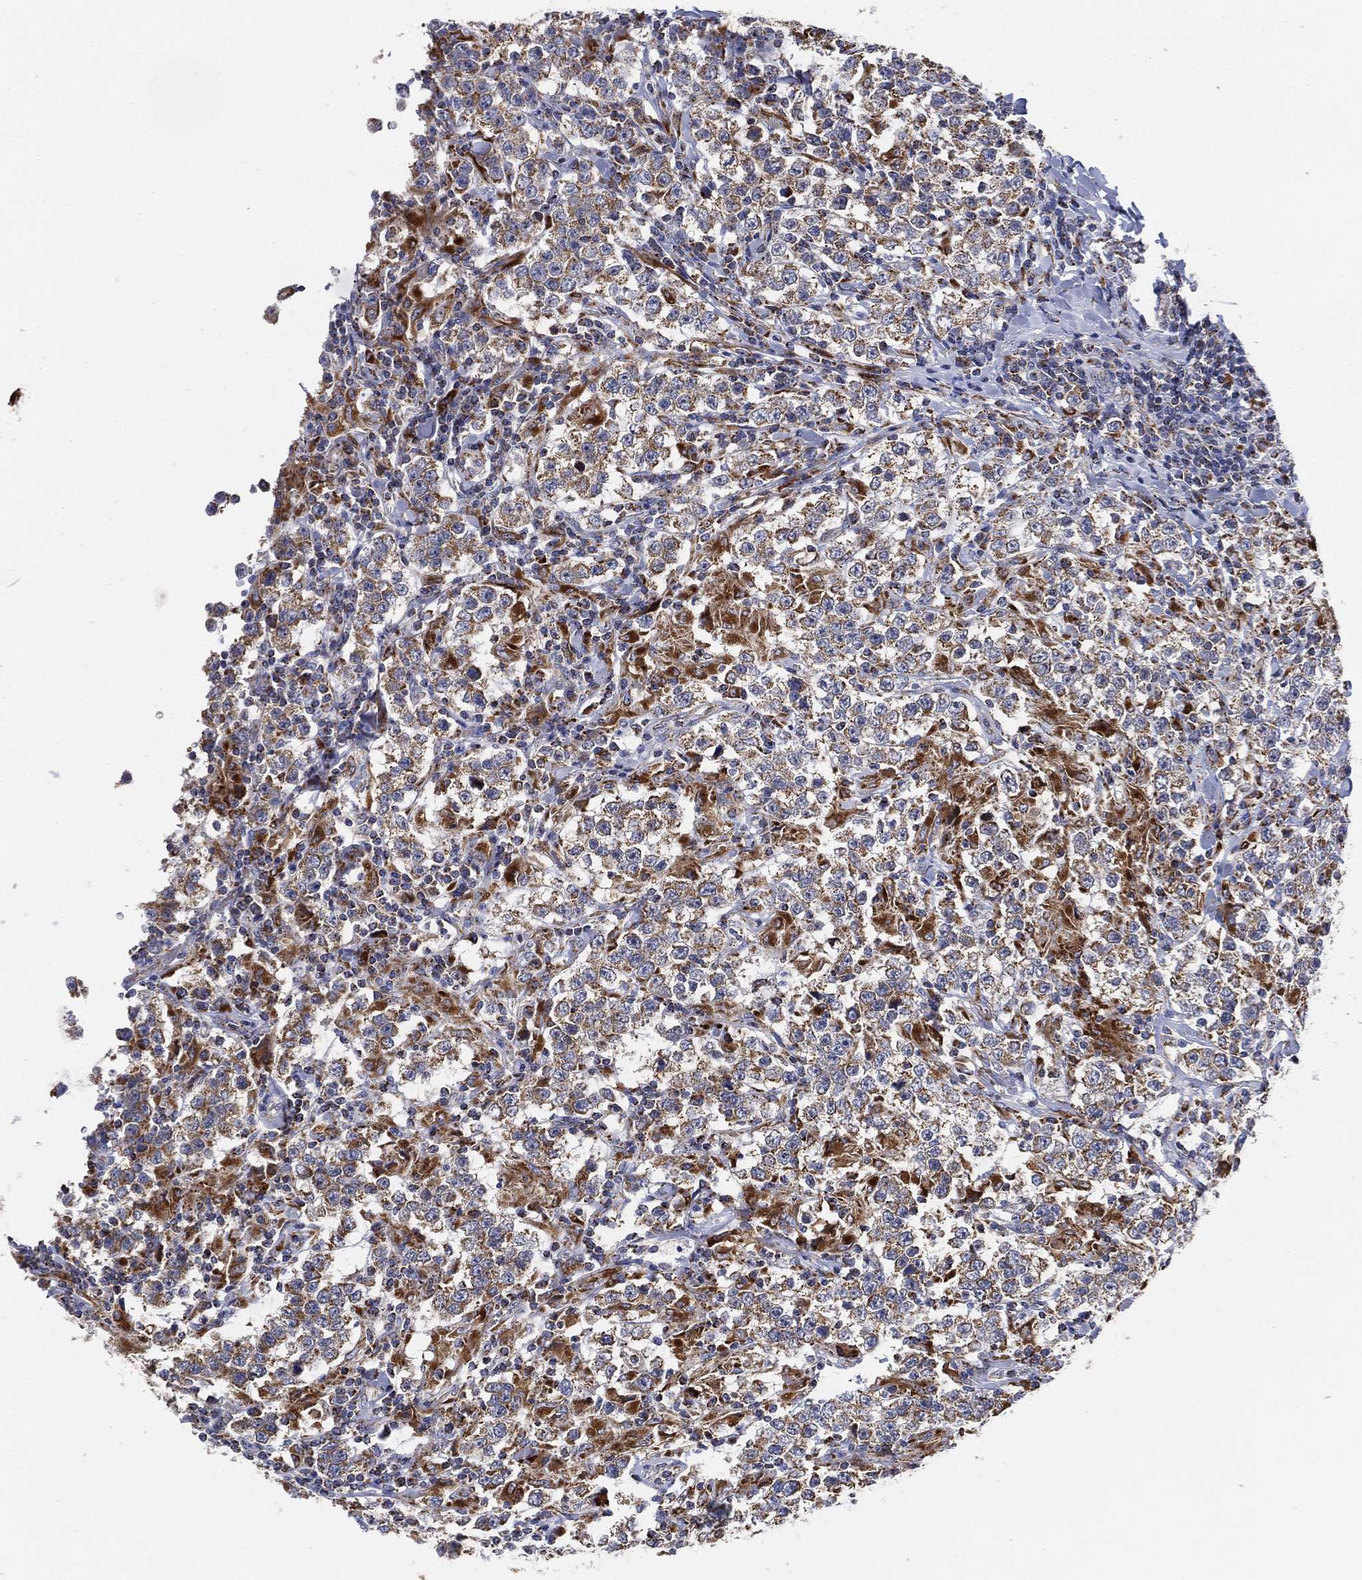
{"staining": {"intensity": "strong", "quantity": "25%-75%", "location": "cytoplasmic/membranous"}, "tissue": "testis cancer", "cell_type": "Tumor cells", "image_type": "cancer", "snomed": [{"axis": "morphology", "description": "Seminoma, NOS"}, {"axis": "morphology", "description": "Carcinoma, Embryonal, NOS"}, {"axis": "topography", "description": "Testis"}], "caption": "This histopathology image exhibits testis cancer stained with IHC to label a protein in brown. The cytoplasmic/membranous of tumor cells show strong positivity for the protein. Nuclei are counter-stained blue.", "gene": "GCAT", "patient": {"sex": "male", "age": 41}}